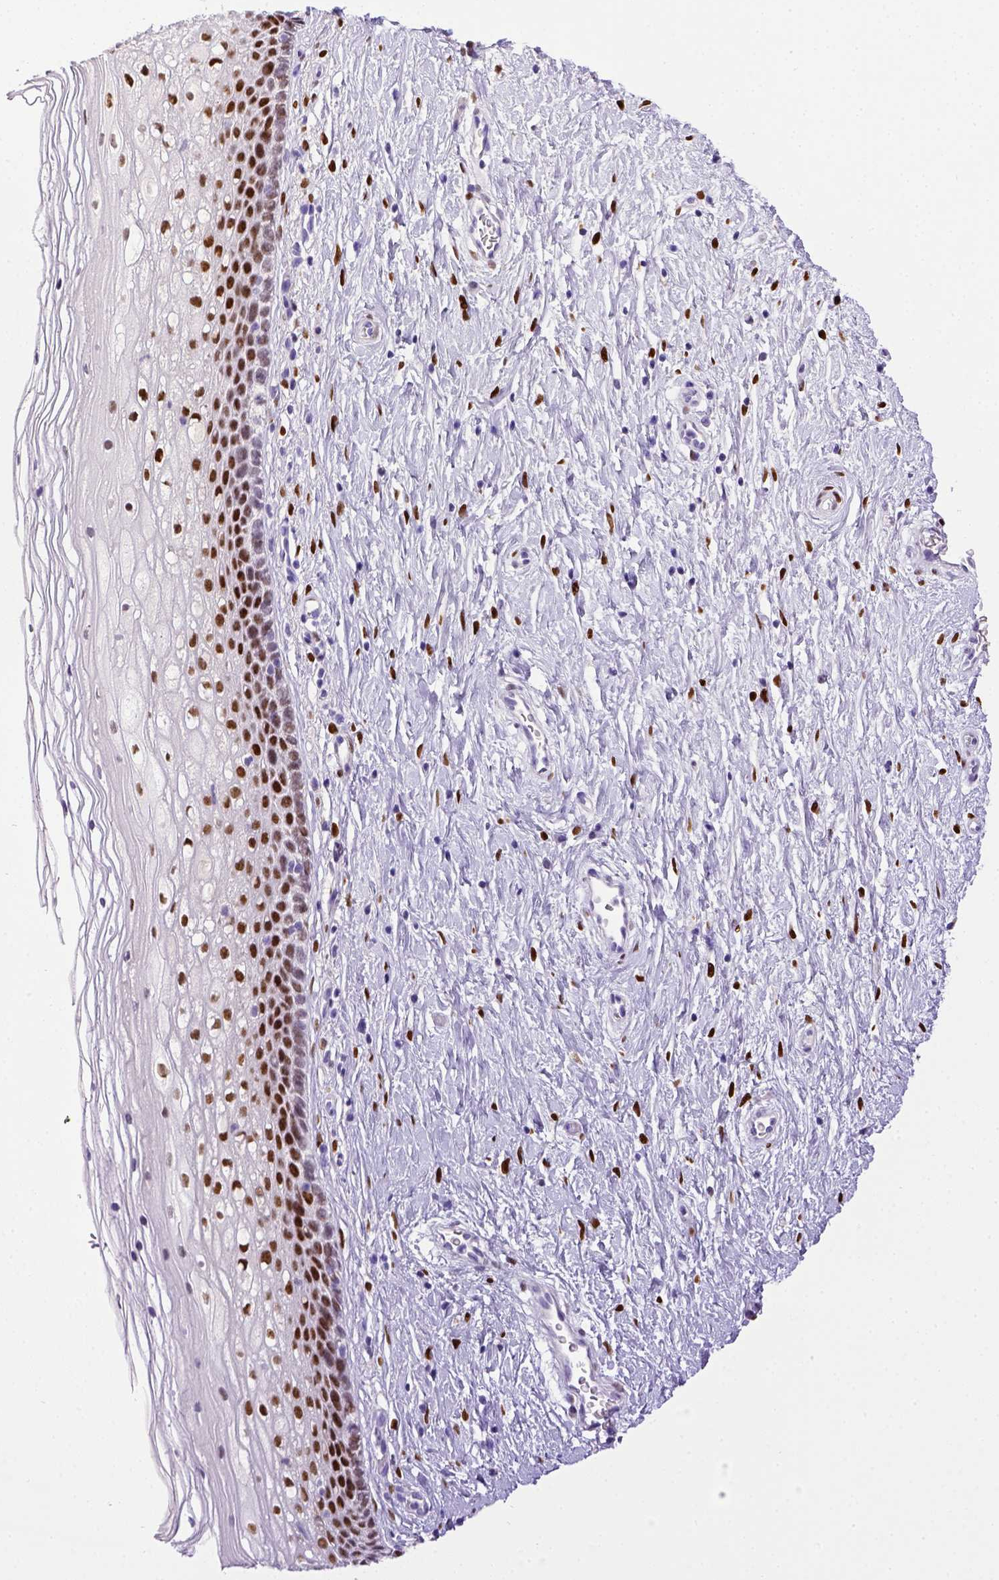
{"staining": {"intensity": "strong", "quantity": "25%-75%", "location": "nuclear"}, "tissue": "cervix", "cell_type": "Glandular cells", "image_type": "normal", "snomed": [{"axis": "morphology", "description": "Normal tissue, NOS"}, {"axis": "topography", "description": "Cervix"}], "caption": "Brown immunohistochemical staining in normal human cervix reveals strong nuclear staining in approximately 25%-75% of glandular cells. (Stains: DAB in brown, nuclei in blue, Microscopy: brightfield microscopy at high magnification).", "gene": "ESR1", "patient": {"sex": "female", "age": 34}}